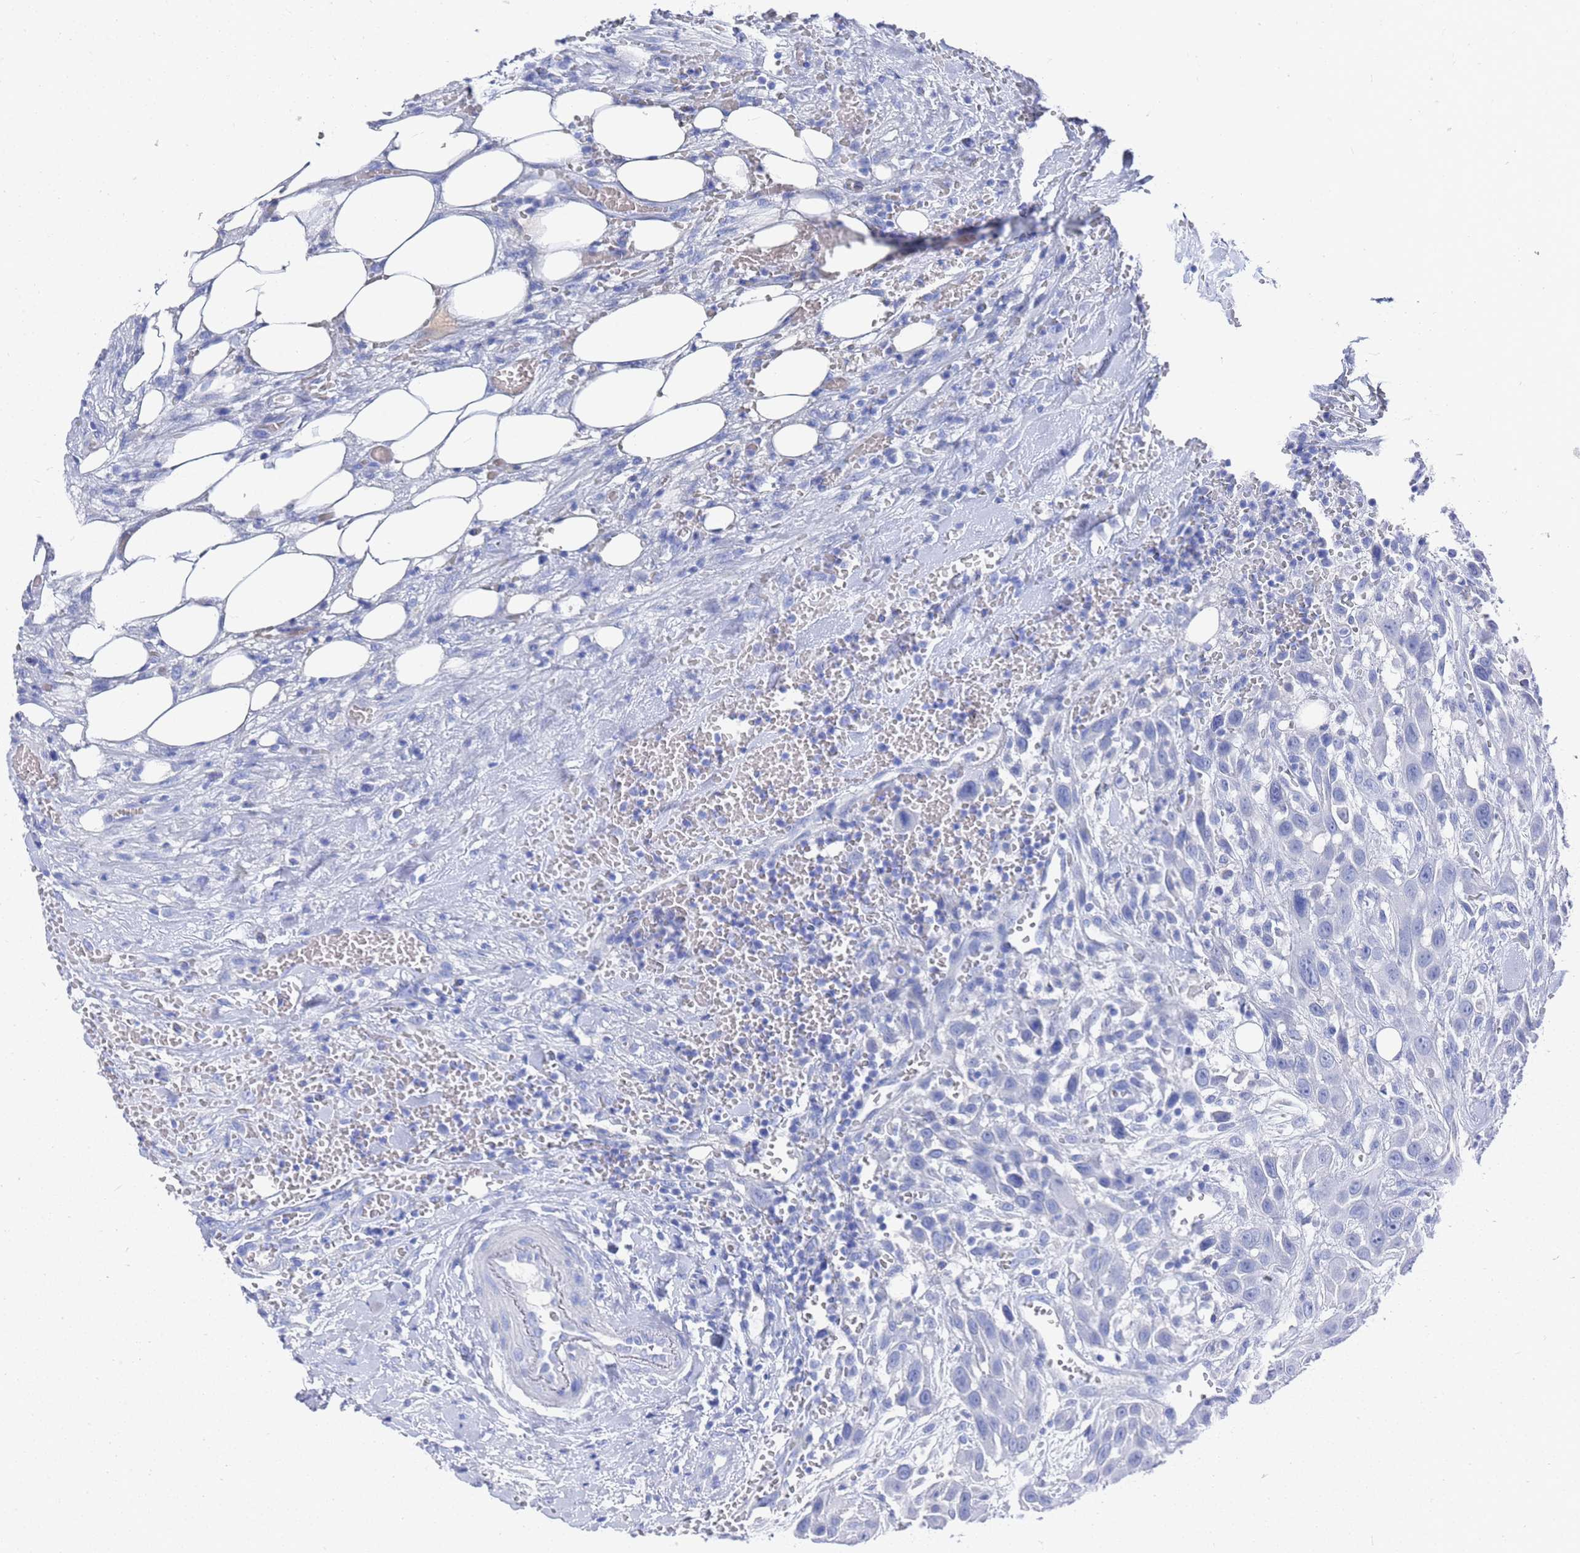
{"staining": {"intensity": "negative", "quantity": "none", "location": "none"}, "tissue": "head and neck cancer", "cell_type": "Tumor cells", "image_type": "cancer", "snomed": [{"axis": "morphology", "description": "Squamous cell carcinoma, NOS"}, {"axis": "topography", "description": "Head-Neck"}], "caption": "High power microscopy photomicrograph of an immunohistochemistry (IHC) micrograph of head and neck cancer, revealing no significant expression in tumor cells.", "gene": "GGT1", "patient": {"sex": "male", "age": 81}}